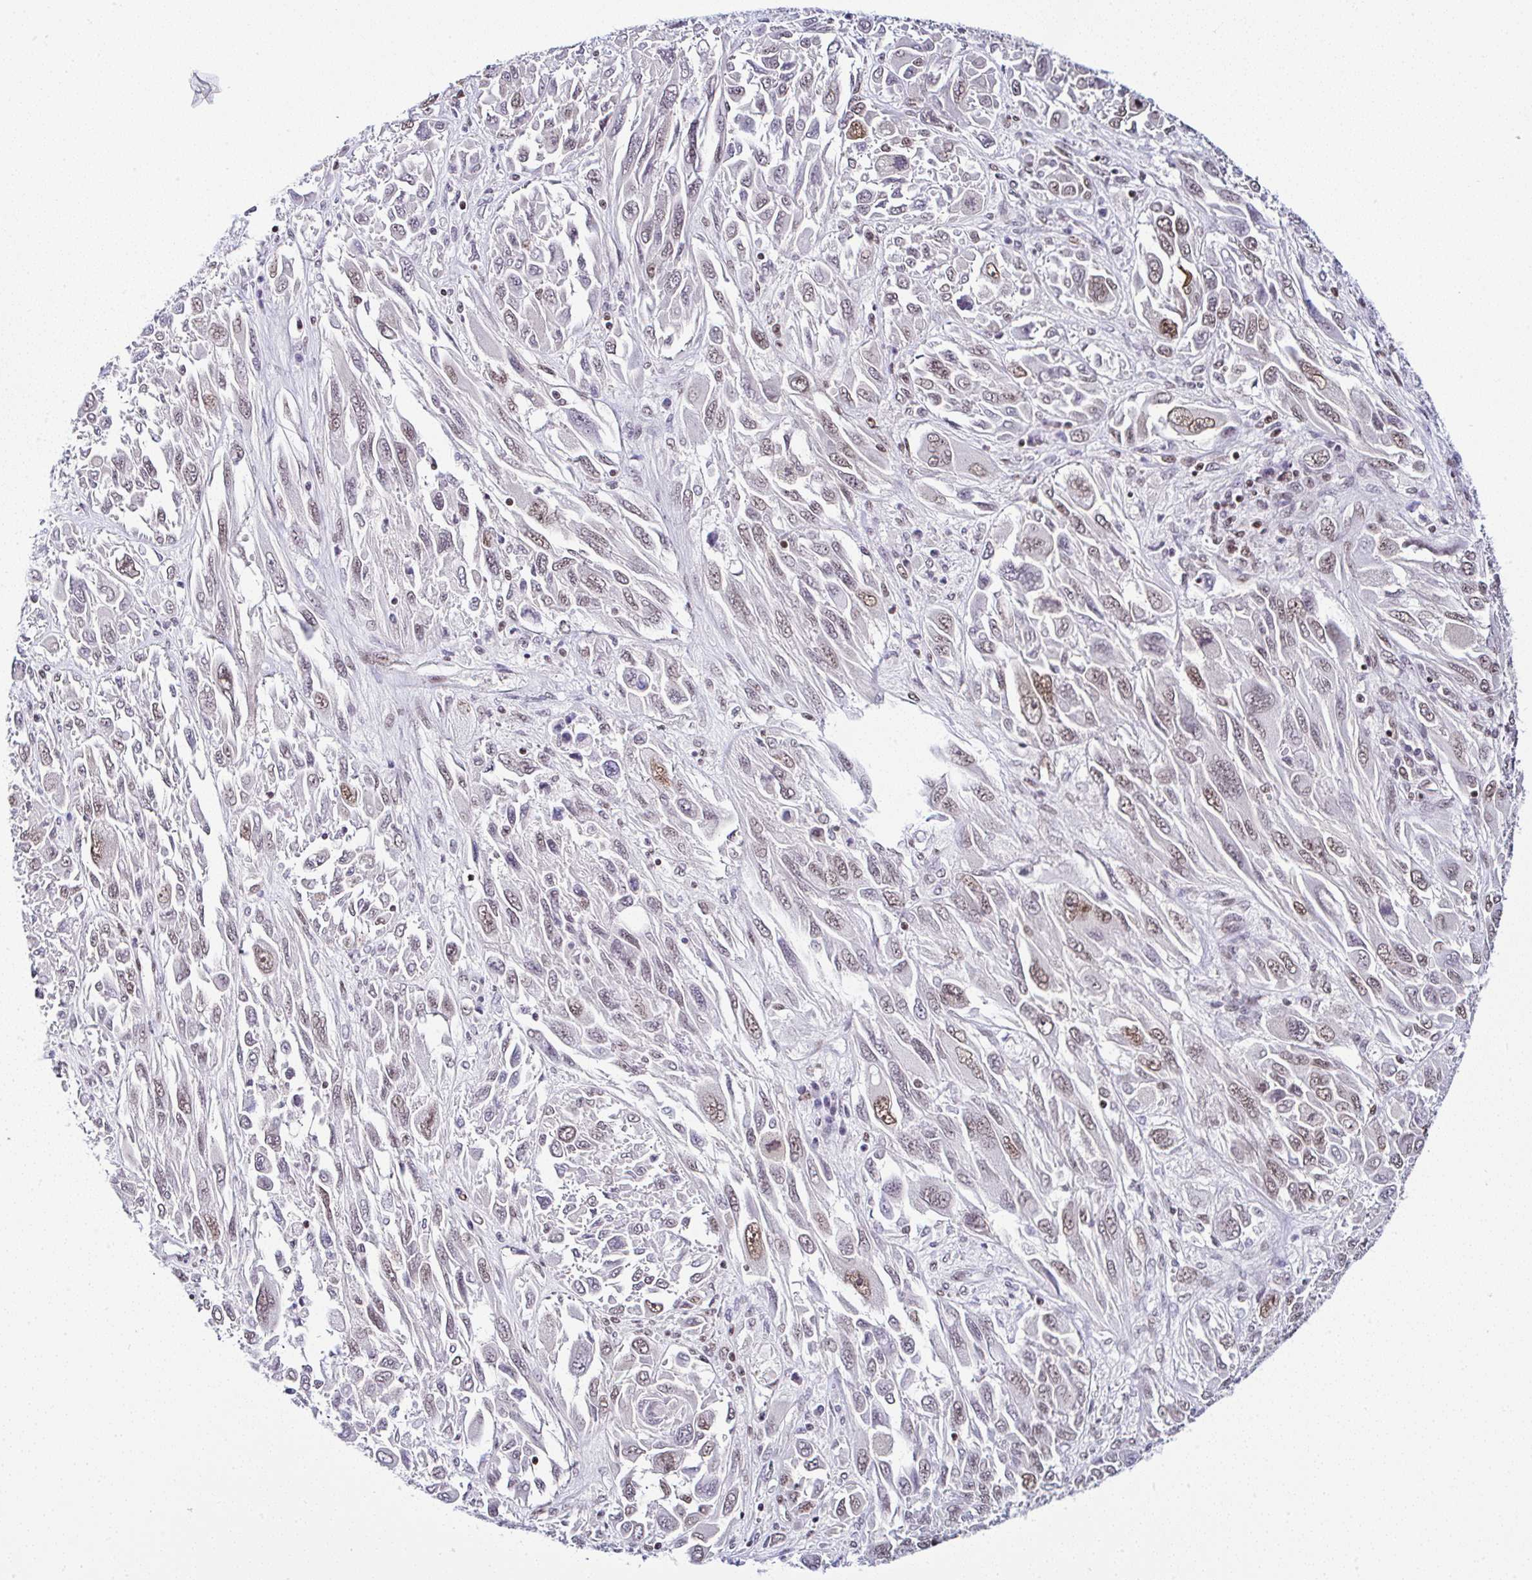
{"staining": {"intensity": "moderate", "quantity": "25%-75%", "location": "nuclear"}, "tissue": "melanoma", "cell_type": "Tumor cells", "image_type": "cancer", "snomed": [{"axis": "morphology", "description": "Malignant melanoma, NOS"}, {"axis": "topography", "description": "Skin"}], "caption": "IHC micrograph of neoplastic tissue: malignant melanoma stained using immunohistochemistry (IHC) demonstrates medium levels of moderate protein expression localized specifically in the nuclear of tumor cells, appearing as a nuclear brown color.", "gene": "DR1", "patient": {"sex": "female", "age": 91}}